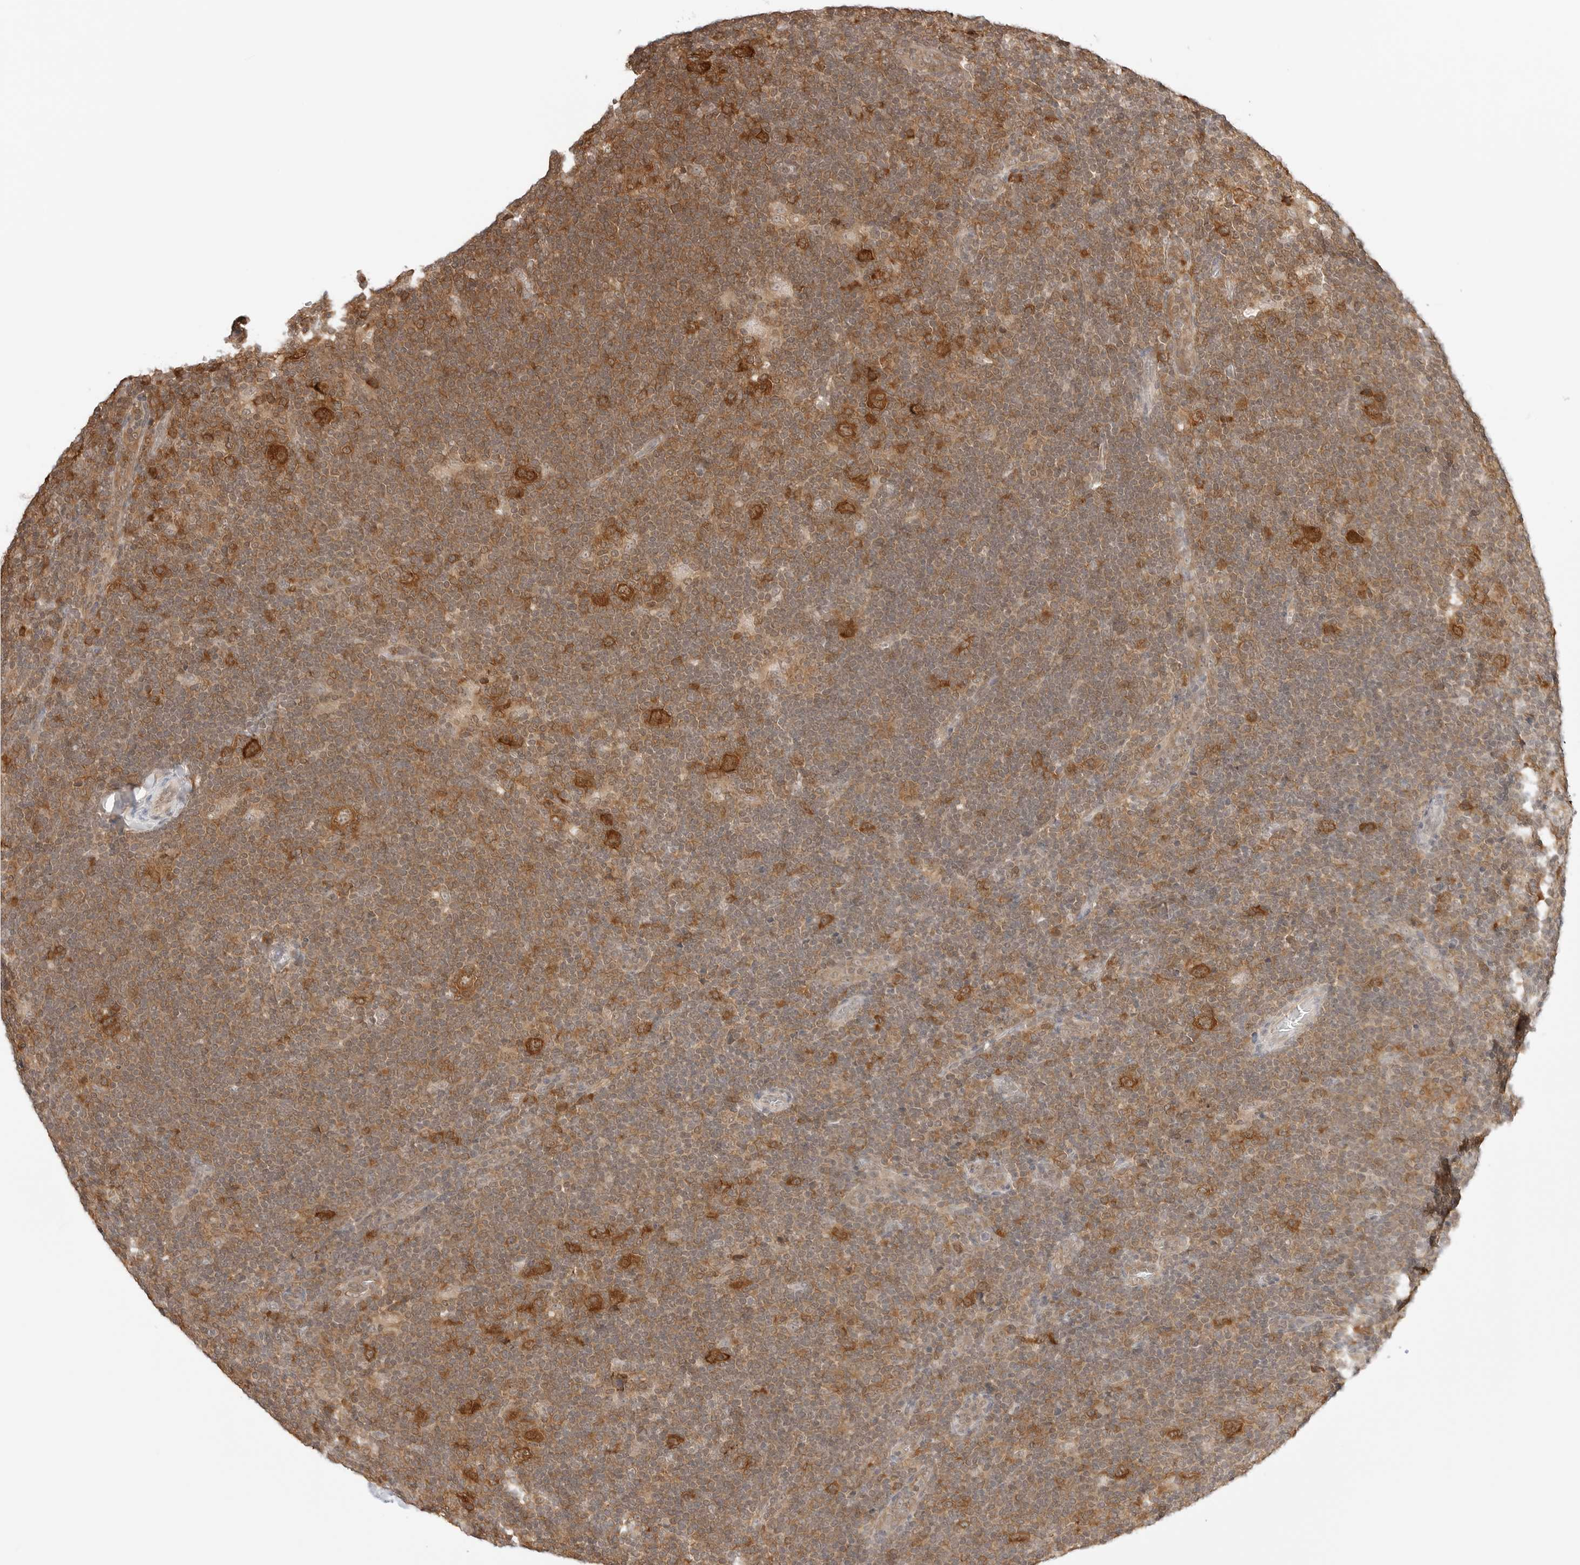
{"staining": {"intensity": "strong", "quantity": ">75%", "location": "cytoplasmic/membranous"}, "tissue": "lymphoma", "cell_type": "Tumor cells", "image_type": "cancer", "snomed": [{"axis": "morphology", "description": "Hodgkin's disease, NOS"}, {"axis": "topography", "description": "Lymph node"}], "caption": "Protein staining of lymphoma tissue displays strong cytoplasmic/membranous expression in about >75% of tumor cells.", "gene": "NUDC", "patient": {"sex": "female", "age": 57}}